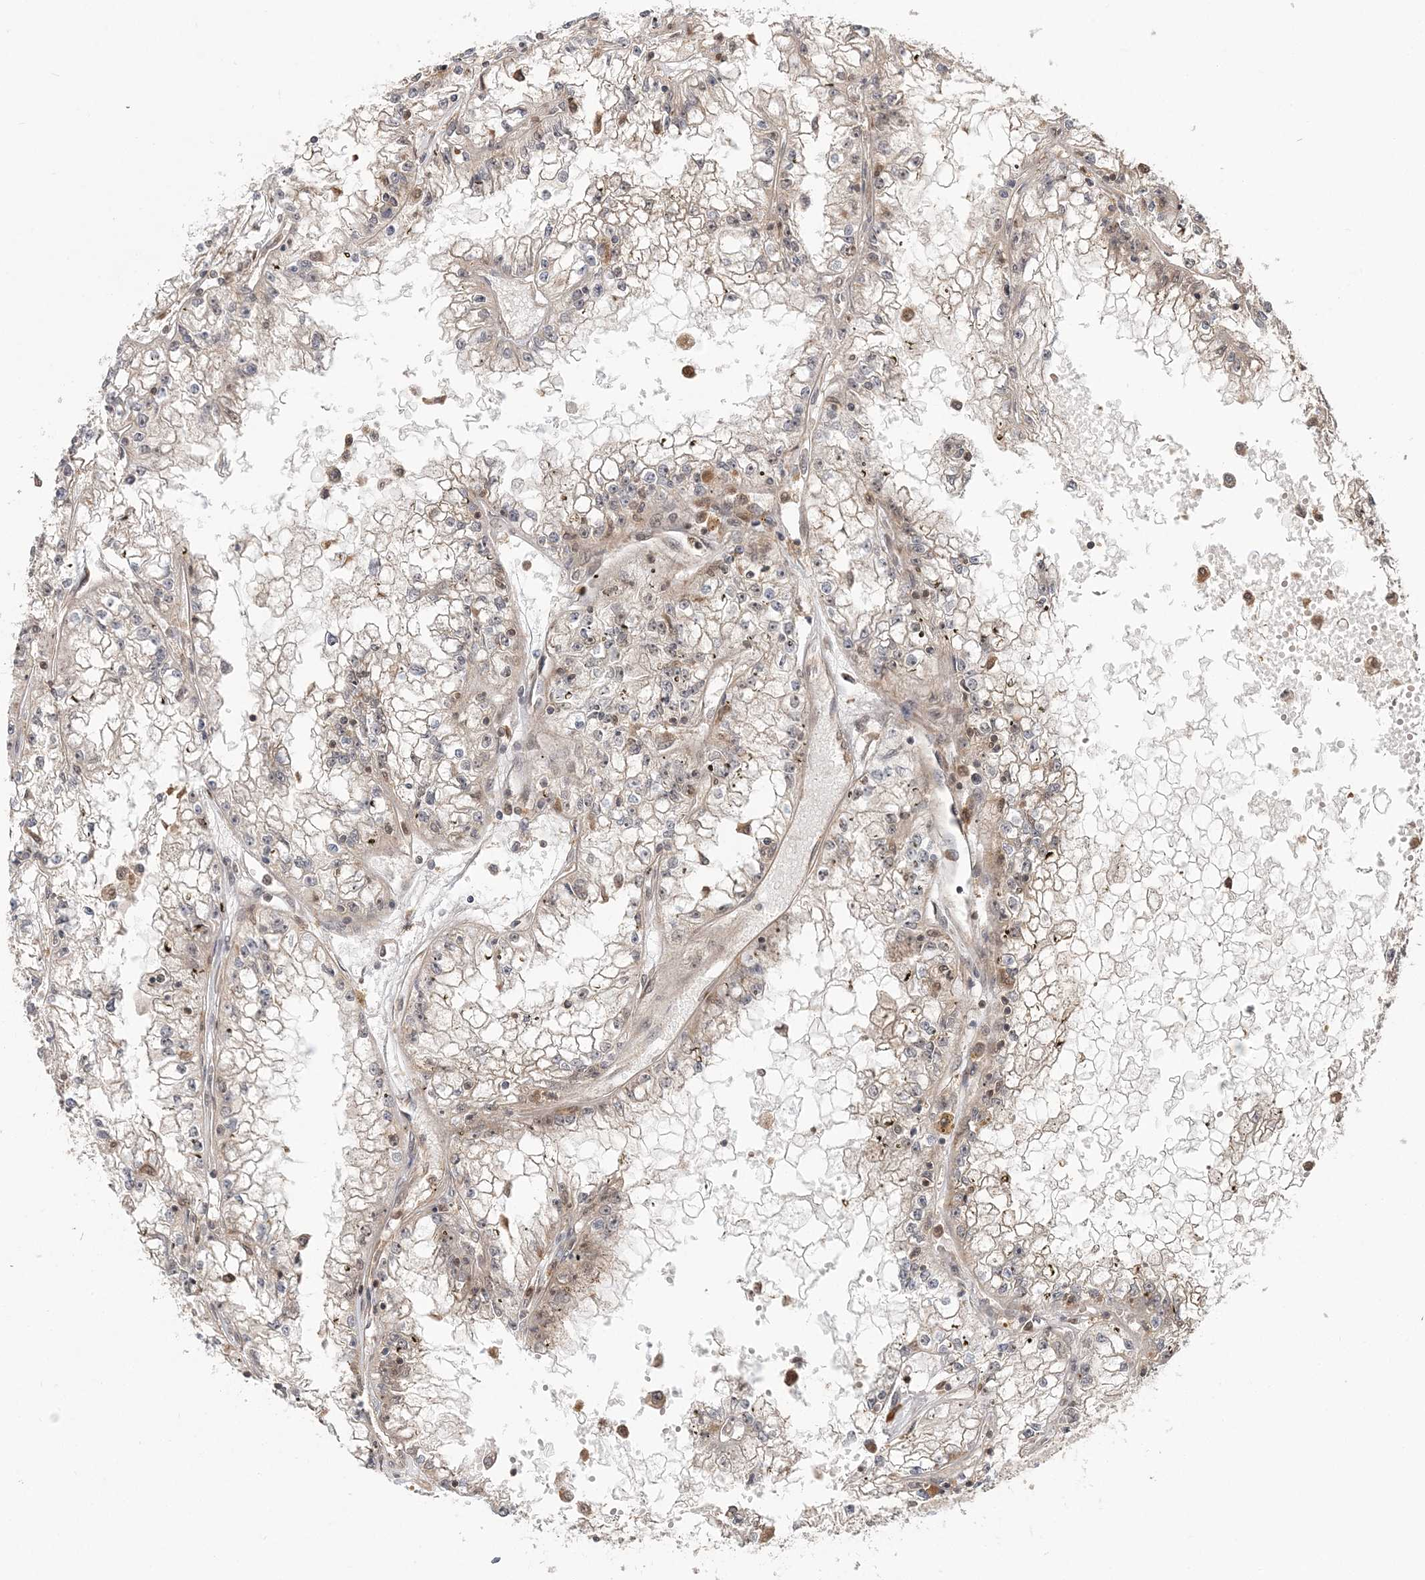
{"staining": {"intensity": "negative", "quantity": "none", "location": "none"}, "tissue": "renal cancer", "cell_type": "Tumor cells", "image_type": "cancer", "snomed": [{"axis": "morphology", "description": "Adenocarcinoma, NOS"}, {"axis": "topography", "description": "Kidney"}], "caption": "Tumor cells are negative for protein expression in human renal cancer (adenocarcinoma).", "gene": "CAB39", "patient": {"sex": "male", "age": 56}}